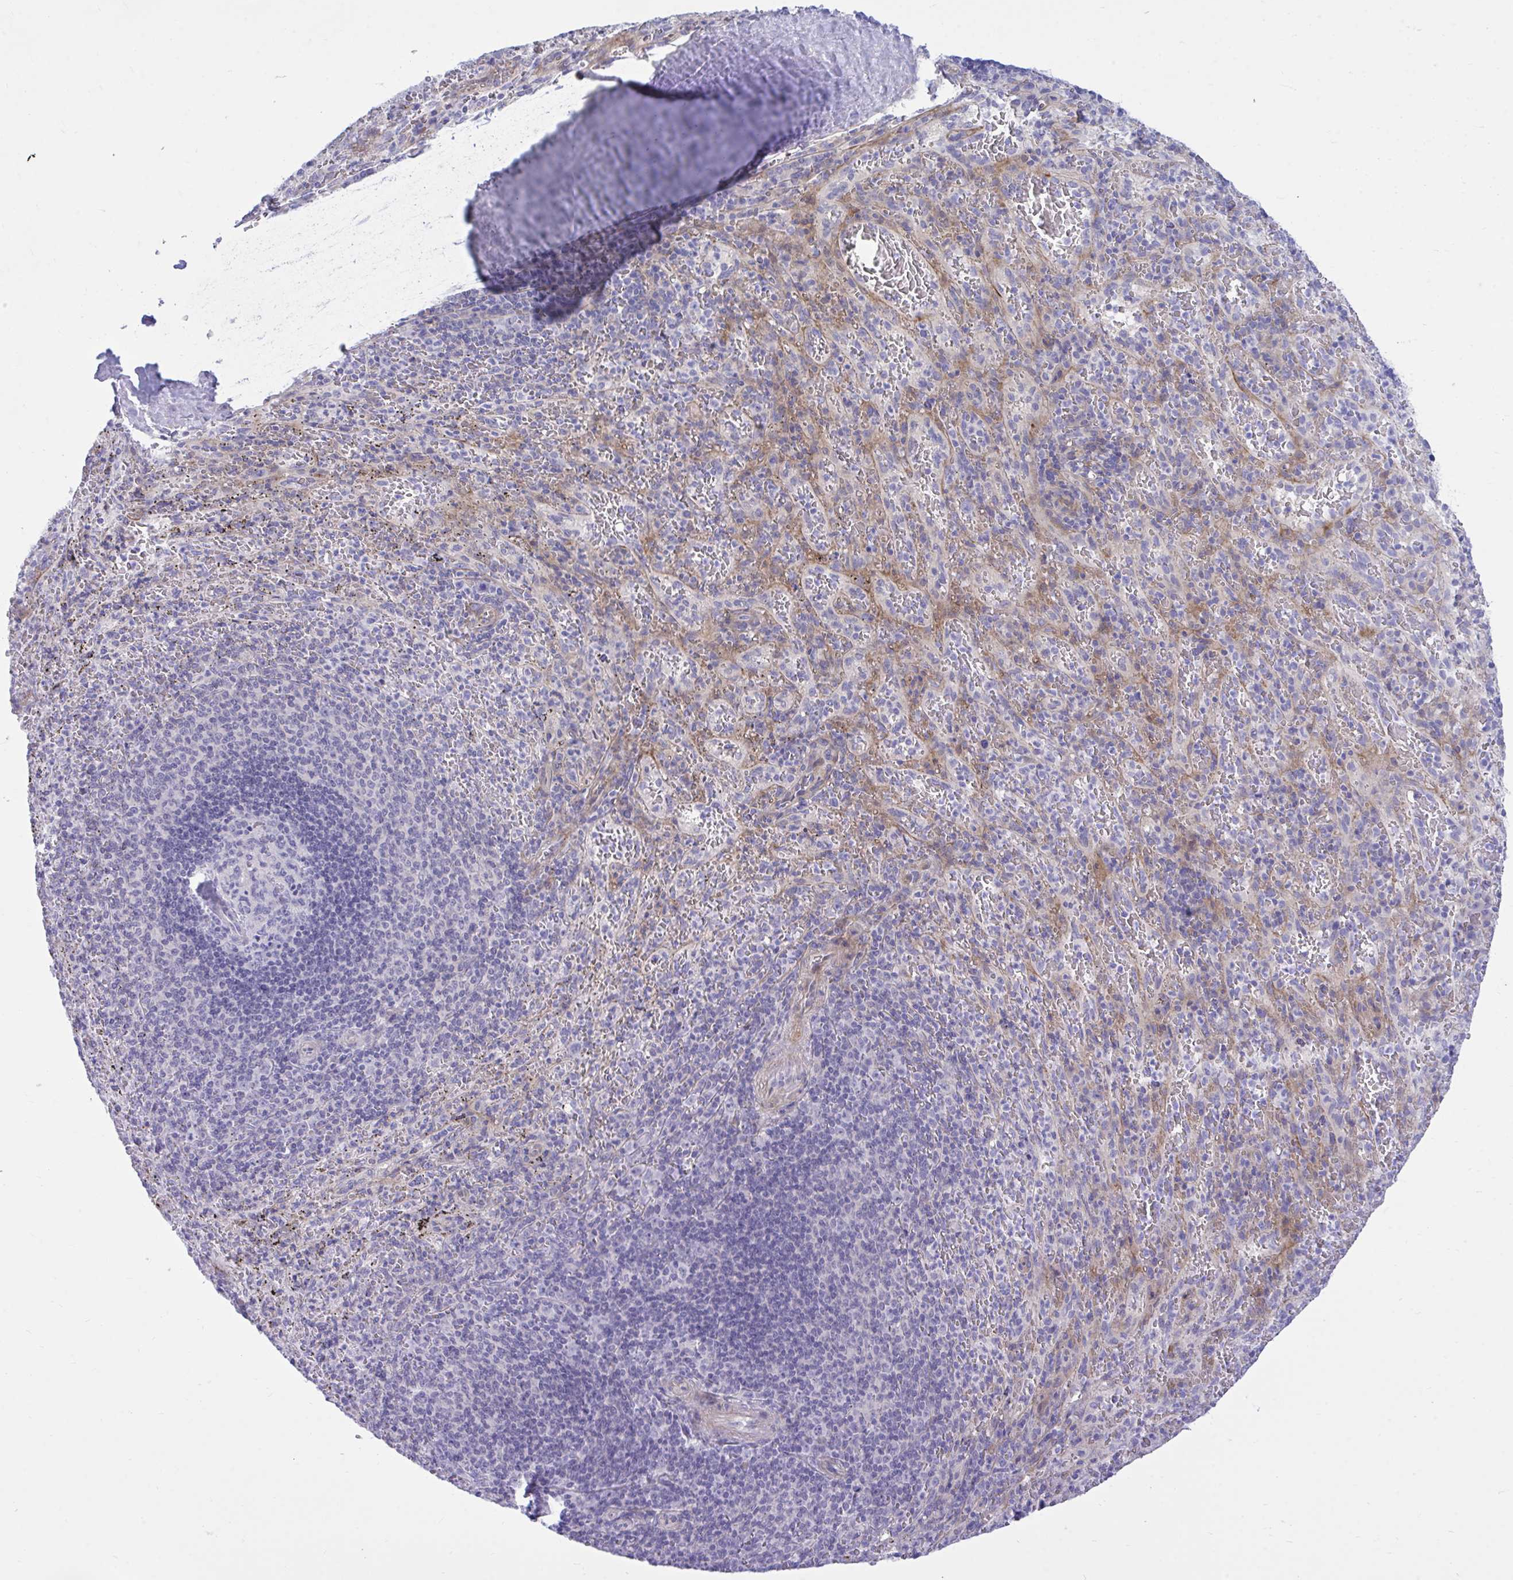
{"staining": {"intensity": "negative", "quantity": "none", "location": "none"}, "tissue": "spleen", "cell_type": "Cells in red pulp", "image_type": "normal", "snomed": [{"axis": "morphology", "description": "Normal tissue, NOS"}, {"axis": "topography", "description": "Spleen"}], "caption": "The histopathology image displays no staining of cells in red pulp in benign spleen. (Stains: DAB (3,3'-diaminobenzidine) immunohistochemistry with hematoxylin counter stain, Microscopy: brightfield microscopy at high magnification).", "gene": "MED9", "patient": {"sex": "male", "age": 57}}